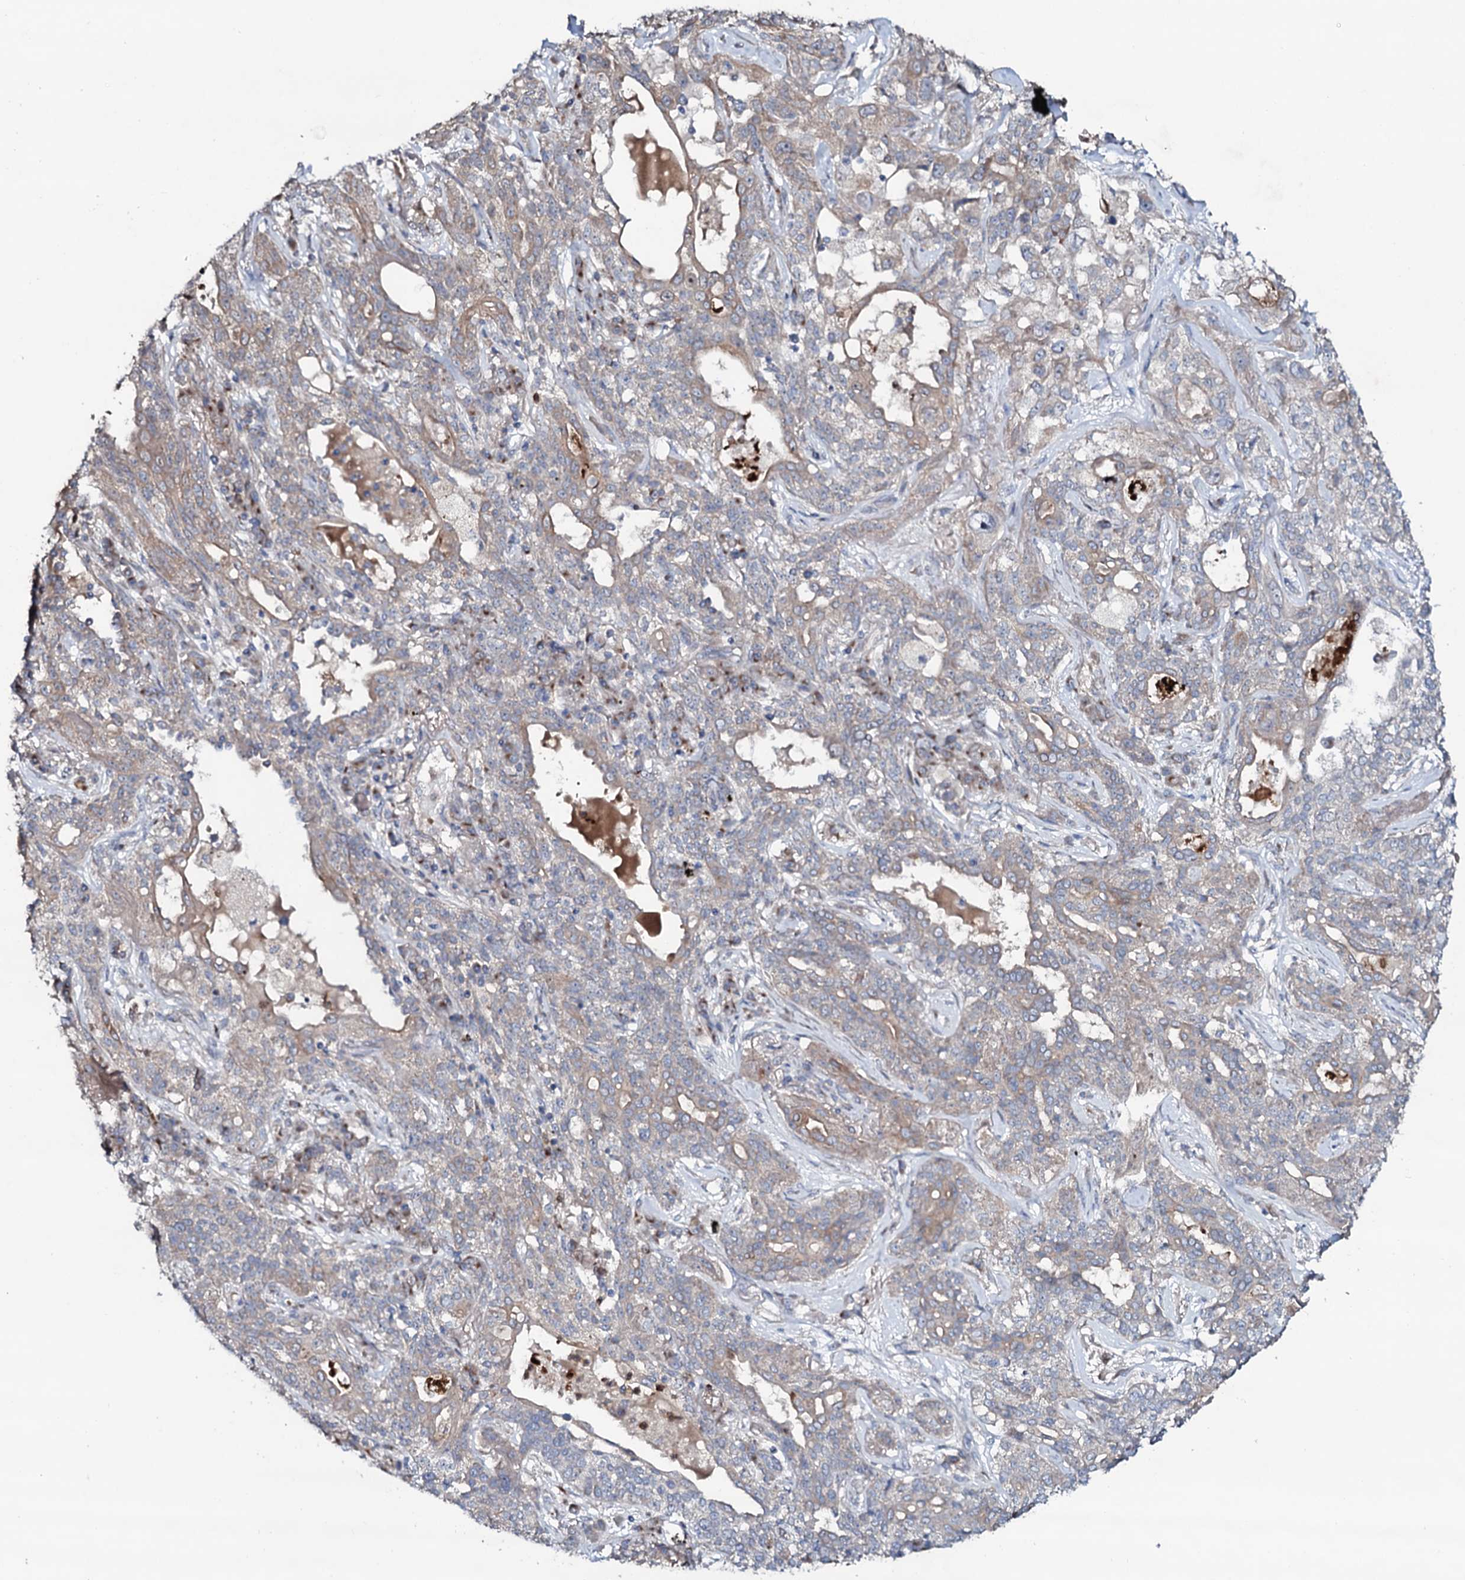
{"staining": {"intensity": "weak", "quantity": "25%-75%", "location": "cytoplasmic/membranous"}, "tissue": "lung cancer", "cell_type": "Tumor cells", "image_type": "cancer", "snomed": [{"axis": "morphology", "description": "Squamous cell carcinoma, NOS"}, {"axis": "topography", "description": "Lung"}], "caption": "A low amount of weak cytoplasmic/membranous staining is appreciated in about 25%-75% of tumor cells in lung cancer (squamous cell carcinoma) tissue.", "gene": "COG6", "patient": {"sex": "female", "age": 70}}